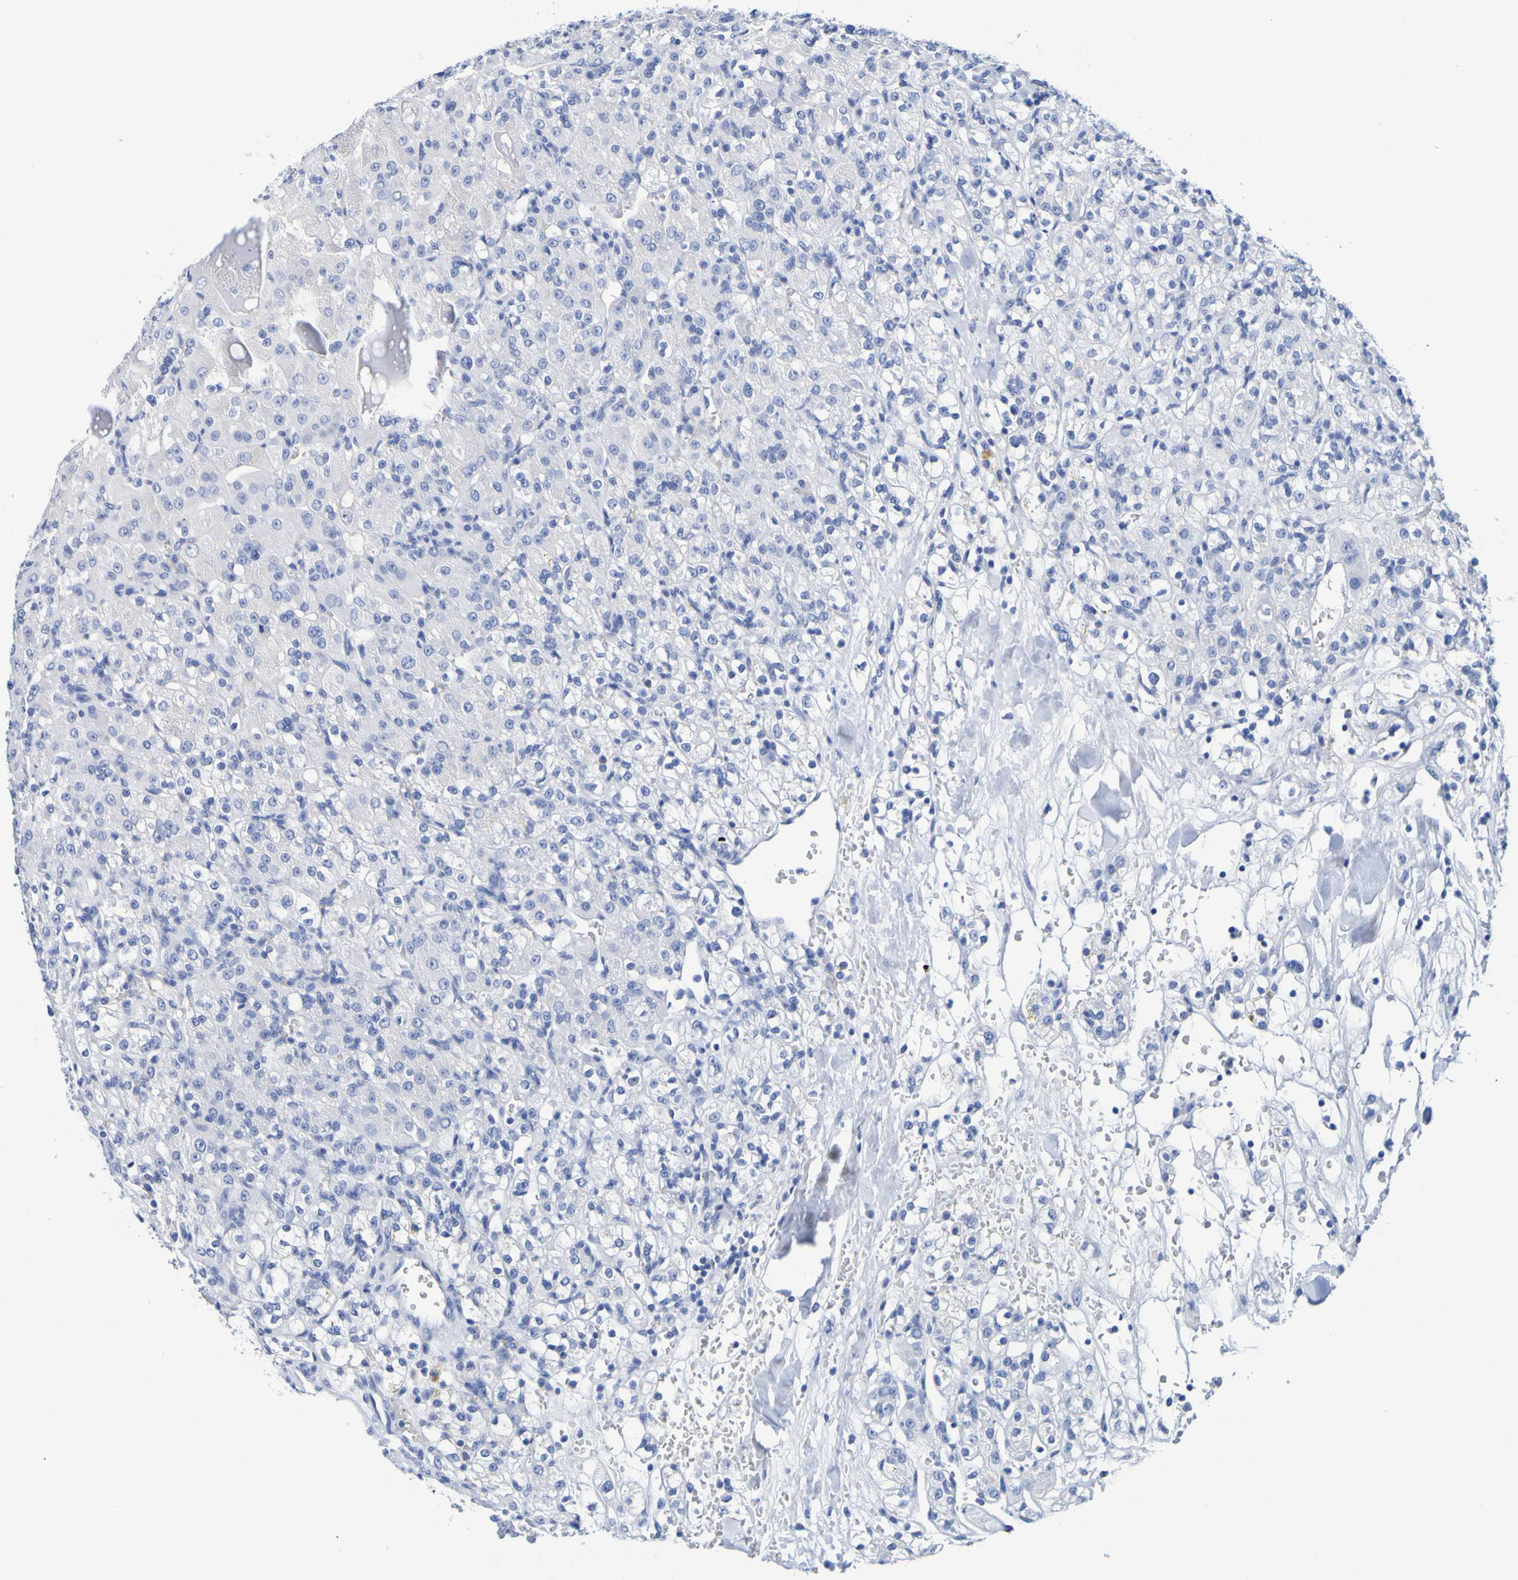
{"staining": {"intensity": "negative", "quantity": "none", "location": "none"}, "tissue": "renal cancer", "cell_type": "Tumor cells", "image_type": "cancer", "snomed": [{"axis": "morphology", "description": "Normal tissue, NOS"}, {"axis": "morphology", "description": "Adenocarcinoma, NOS"}, {"axis": "topography", "description": "Kidney"}], "caption": "The histopathology image demonstrates no staining of tumor cells in renal cancer (adenocarcinoma).", "gene": "DPEP1", "patient": {"sex": "male", "age": 61}}